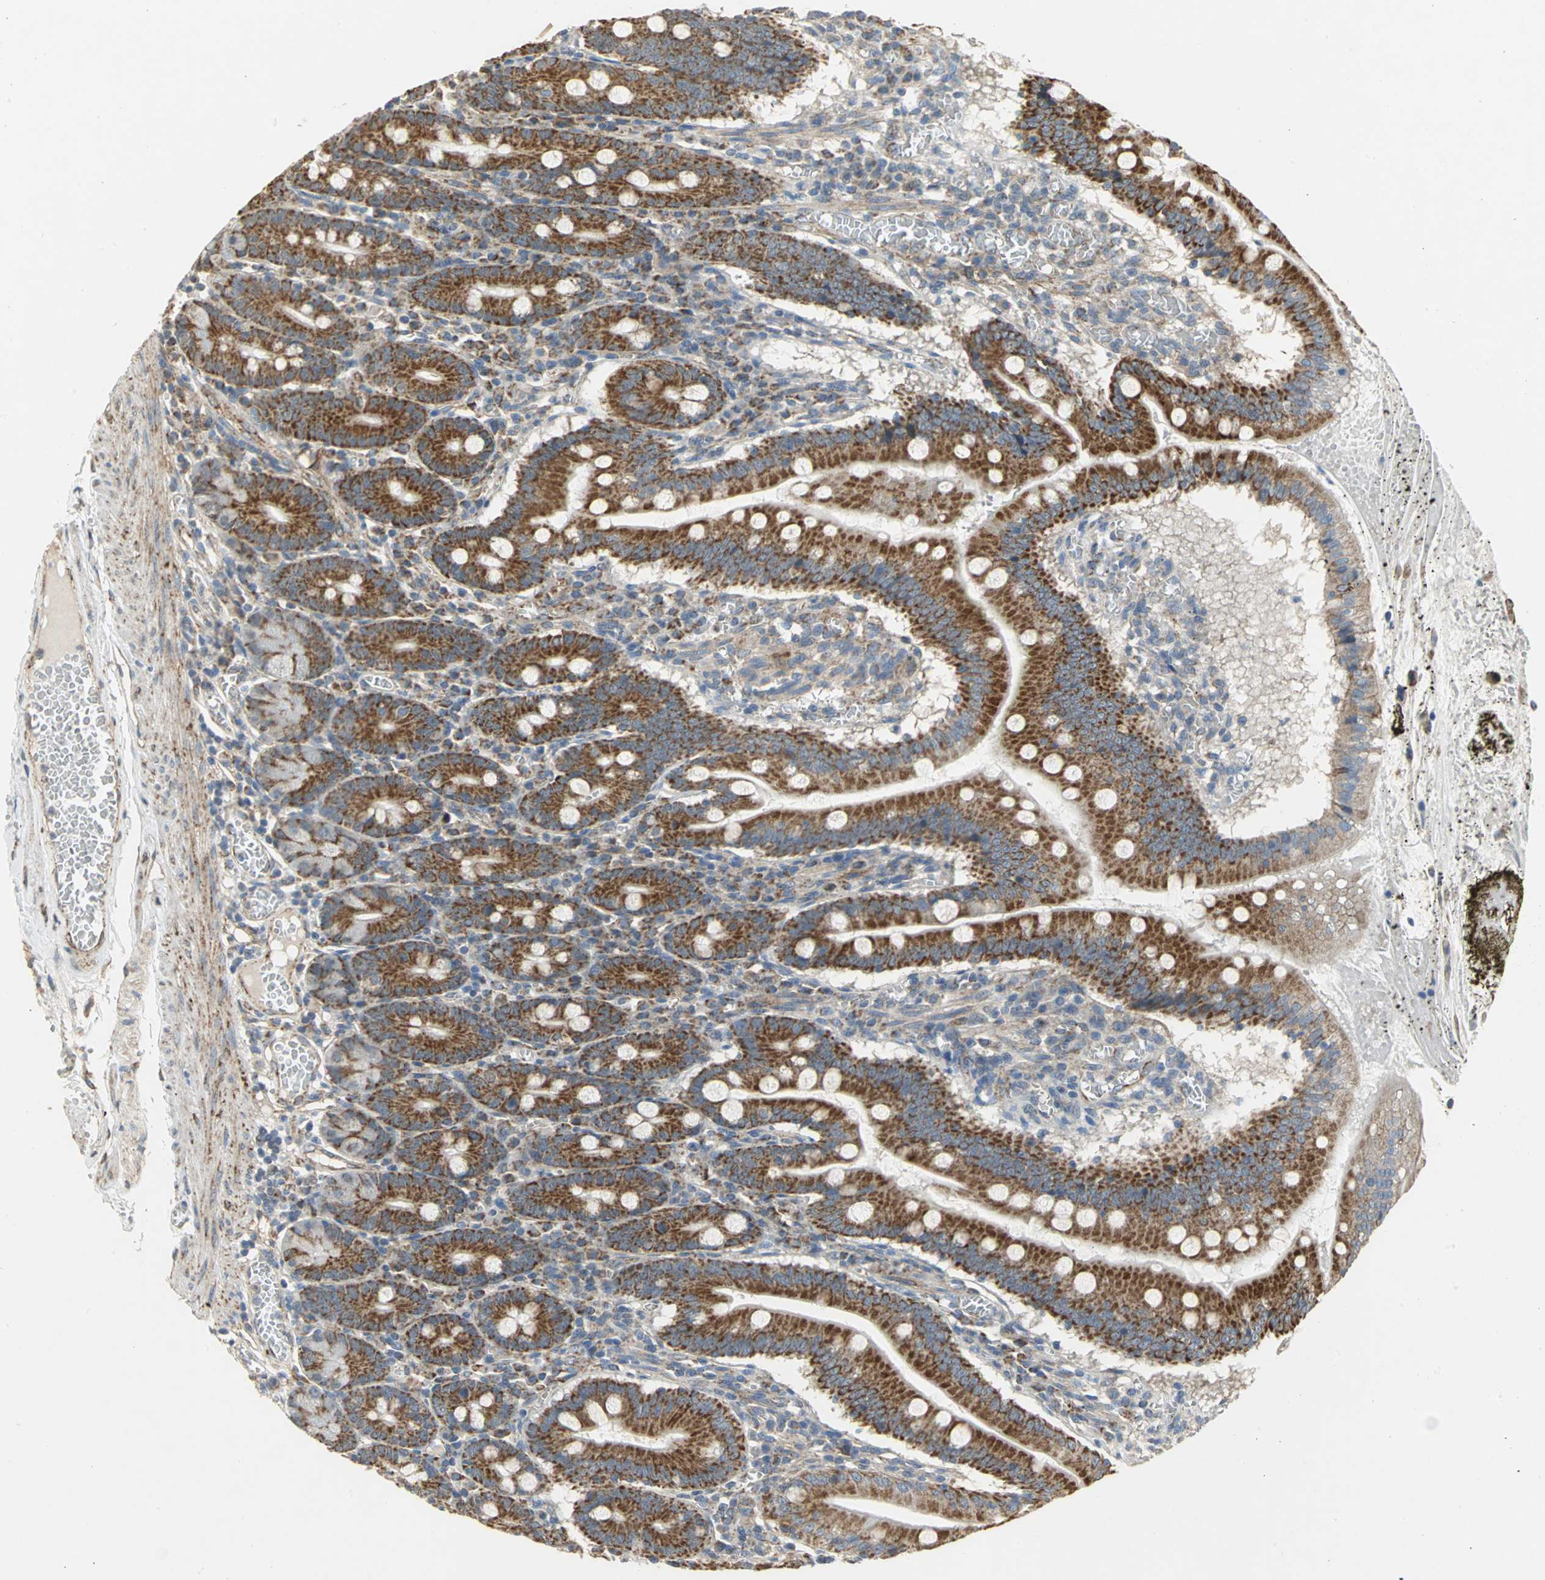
{"staining": {"intensity": "moderate", "quantity": ">75%", "location": "cytoplasmic/membranous"}, "tissue": "small intestine", "cell_type": "Glandular cells", "image_type": "normal", "snomed": [{"axis": "morphology", "description": "Normal tissue, NOS"}, {"axis": "topography", "description": "Small intestine"}], "caption": "The photomicrograph displays a brown stain indicating the presence of a protein in the cytoplasmic/membranous of glandular cells in small intestine.", "gene": "NDUFB5", "patient": {"sex": "male", "age": 71}}